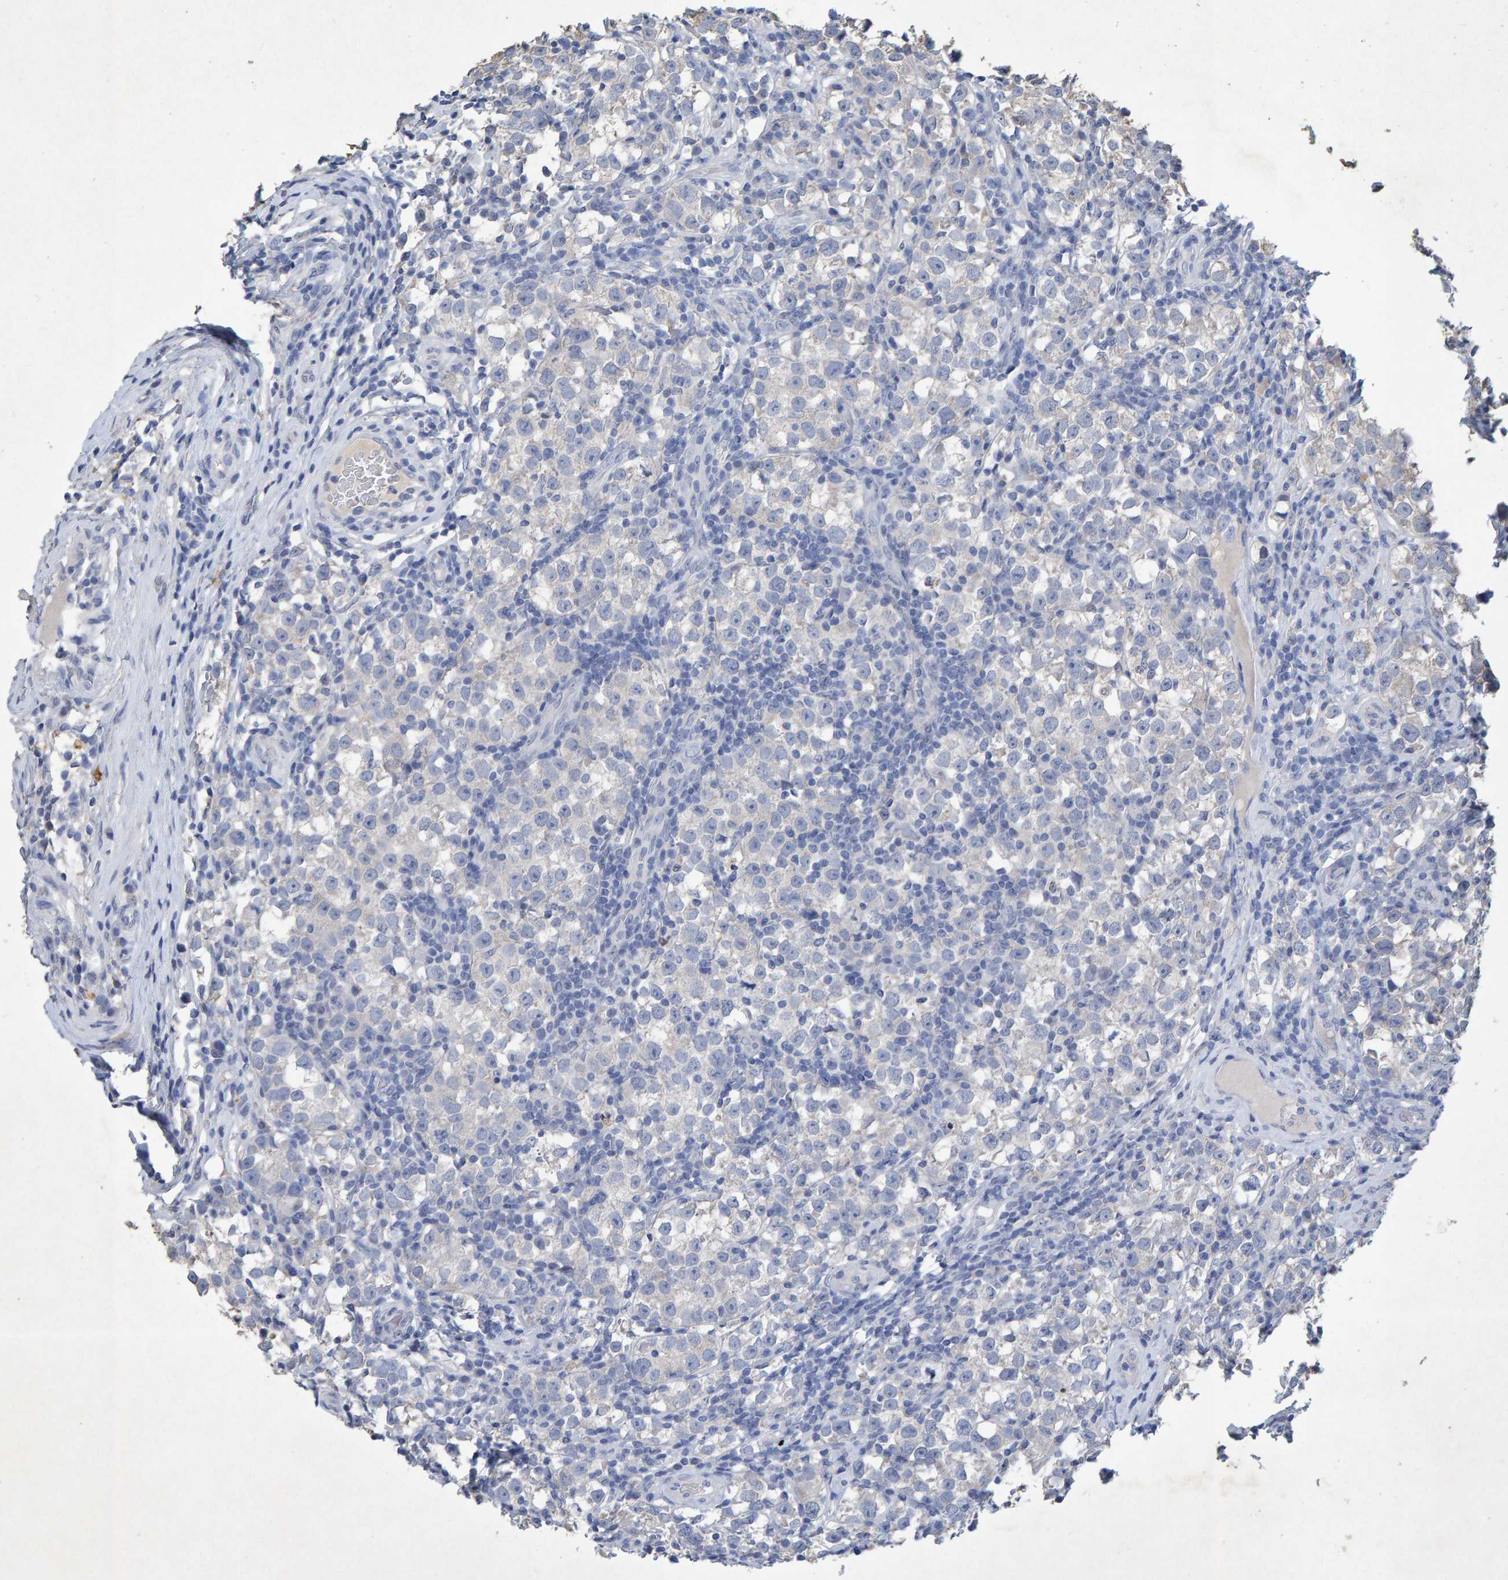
{"staining": {"intensity": "negative", "quantity": "none", "location": "none"}, "tissue": "testis cancer", "cell_type": "Tumor cells", "image_type": "cancer", "snomed": [{"axis": "morphology", "description": "Normal tissue, NOS"}, {"axis": "morphology", "description": "Seminoma, NOS"}, {"axis": "topography", "description": "Testis"}], "caption": "Immunohistochemistry (IHC) of human seminoma (testis) exhibits no staining in tumor cells.", "gene": "CTH", "patient": {"sex": "male", "age": 43}}